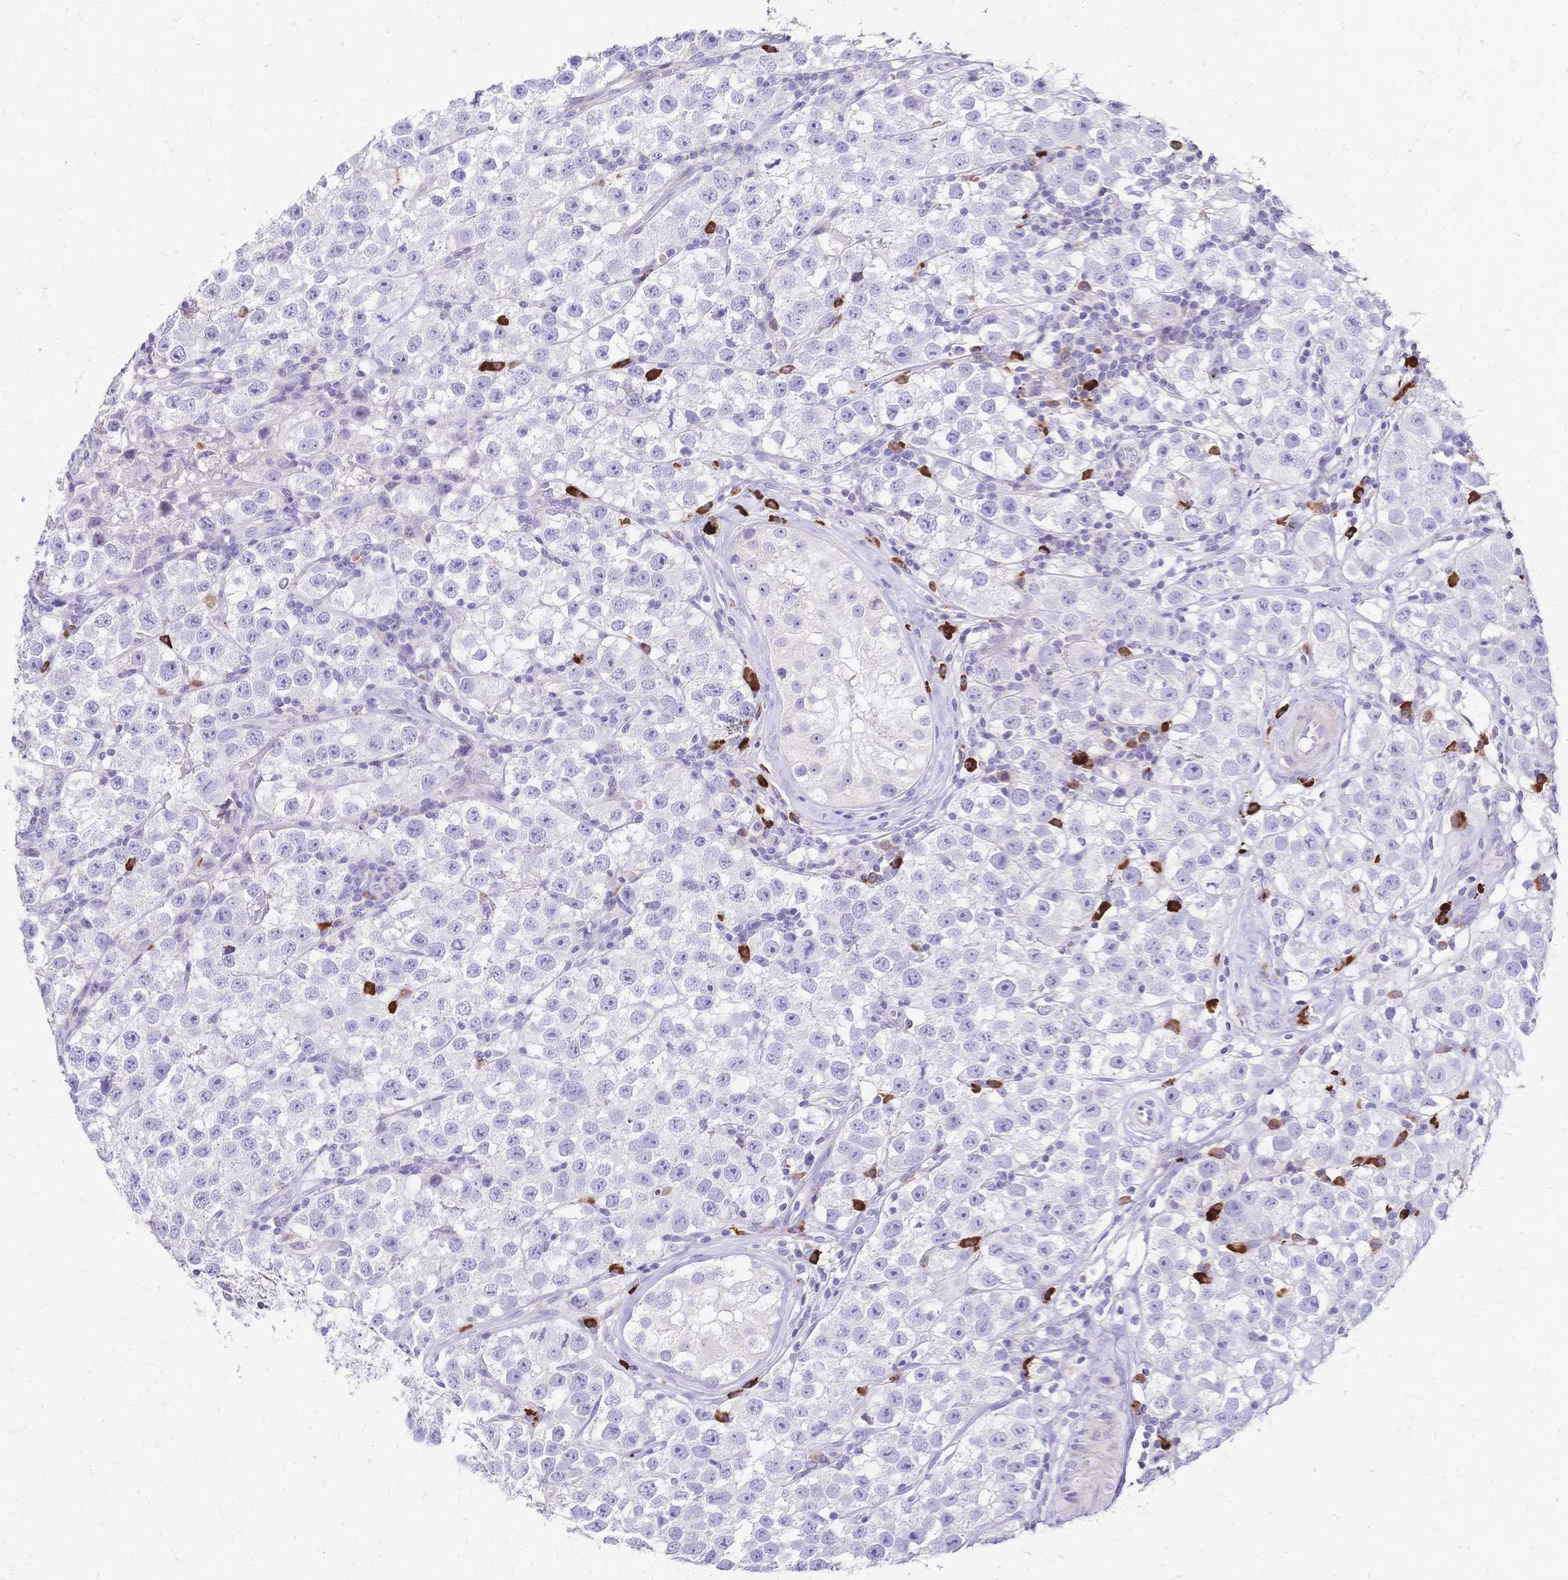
{"staining": {"intensity": "negative", "quantity": "none", "location": "none"}, "tissue": "testis cancer", "cell_type": "Tumor cells", "image_type": "cancer", "snomed": [{"axis": "morphology", "description": "Seminoma, NOS"}, {"axis": "topography", "description": "Testis"}], "caption": "Testis seminoma was stained to show a protein in brown. There is no significant positivity in tumor cells.", "gene": "IL2RA", "patient": {"sex": "male", "age": 34}}